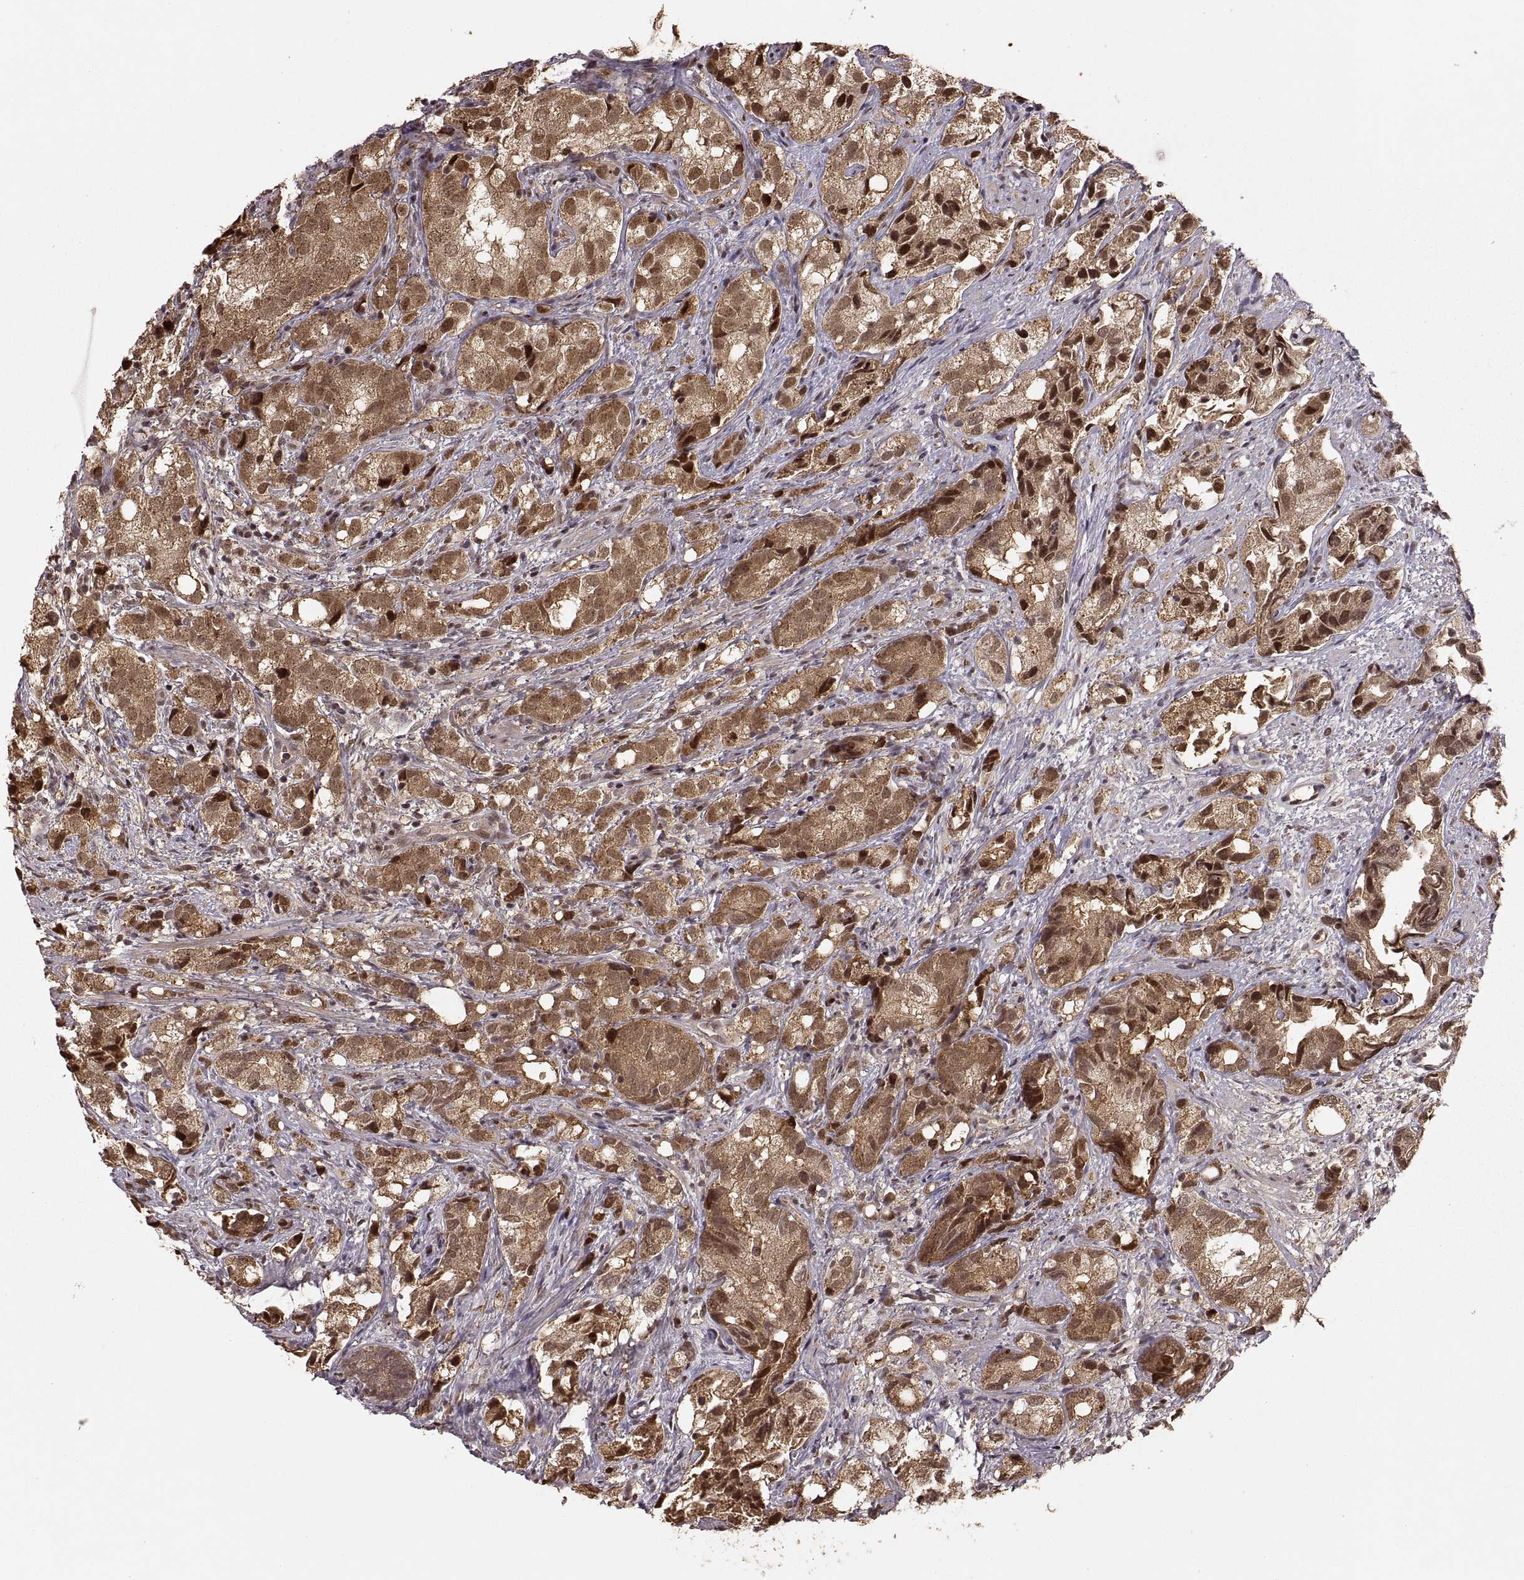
{"staining": {"intensity": "moderate", "quantity": ">75%", "location": "cytoplasmic/membranous,nuclear"}, "tissue": "prostate cancer", "cell_type": "Tumor cells", "image_type": "cancer", "snomed": [{"axis": "morphology", "description": "Adenocarcinoma, High grade"}, {"axis": "topography", "description": "Prostate"}], "caption": "DAB (3,3'-diaminobenzidine) immunohistochemical staining of prostate cancer (high-grade adenocarcinoma) displays moderate cytoplasmic/membranous and nuclear protein expression in approximately >75% of tumor cells. Nuclei are stained in blue.", "gene": "RFT1", "patient": {"sex": "male", "age": 82}}